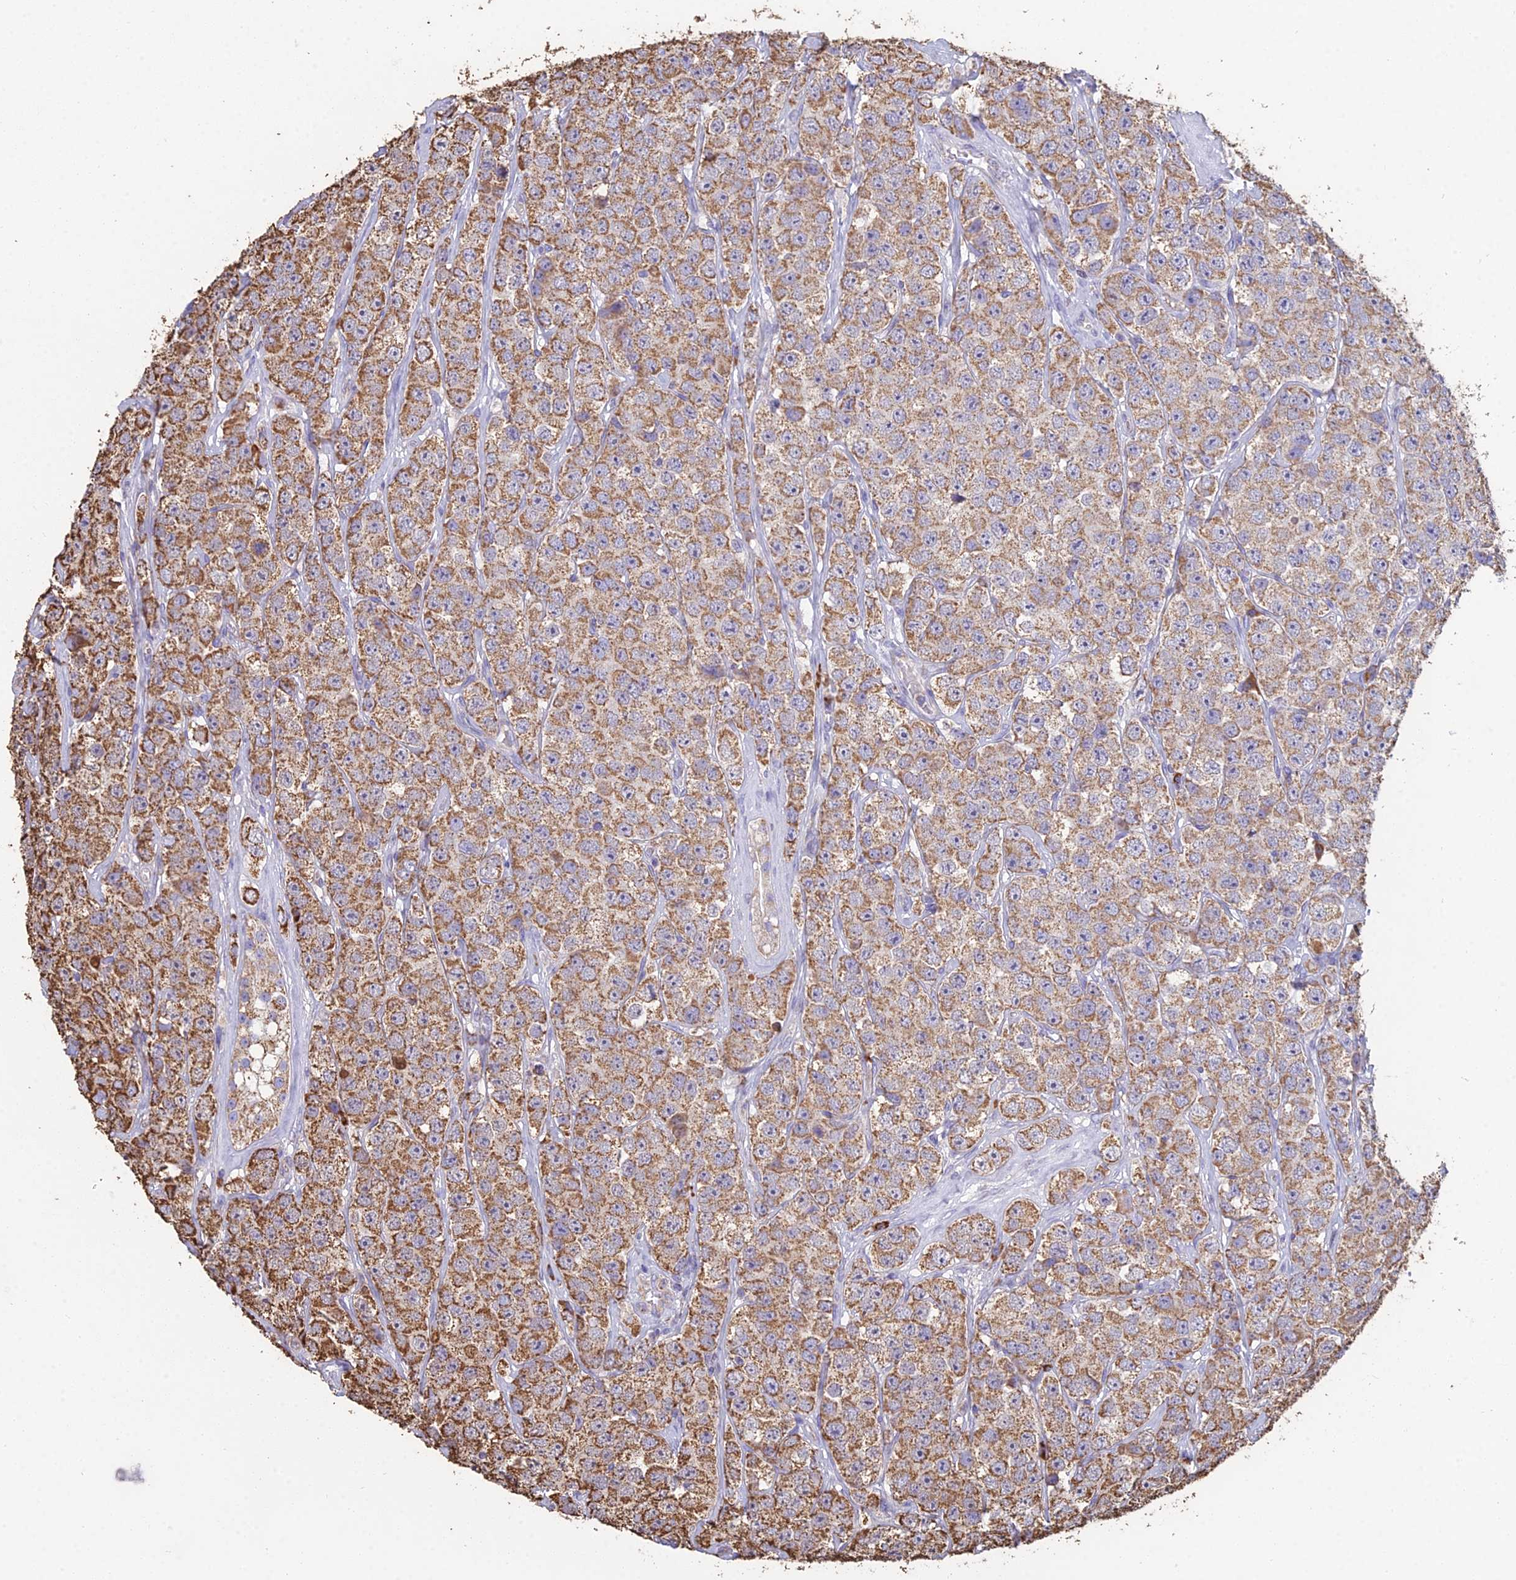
{"staining": {"intensity": "moderate", "quantity": ">75%", "location": "cytoplasmic/membranous"}, "tissue": "testis cancer", "cell_type": "Tumor cells", "image_type": "cancer", "snomed": [{"axis": "morphology", "description": "Seminoma, NOS"}, {"axis": "topography", "description": "Testis"}], "caption": "IHC of human testis cancer displays medium levels of moderate cytoplasmic/membranous staining in about >75% of tumor cells.", "gene": "OR2W3", "patient": {"sex": "male", "age": 28}}